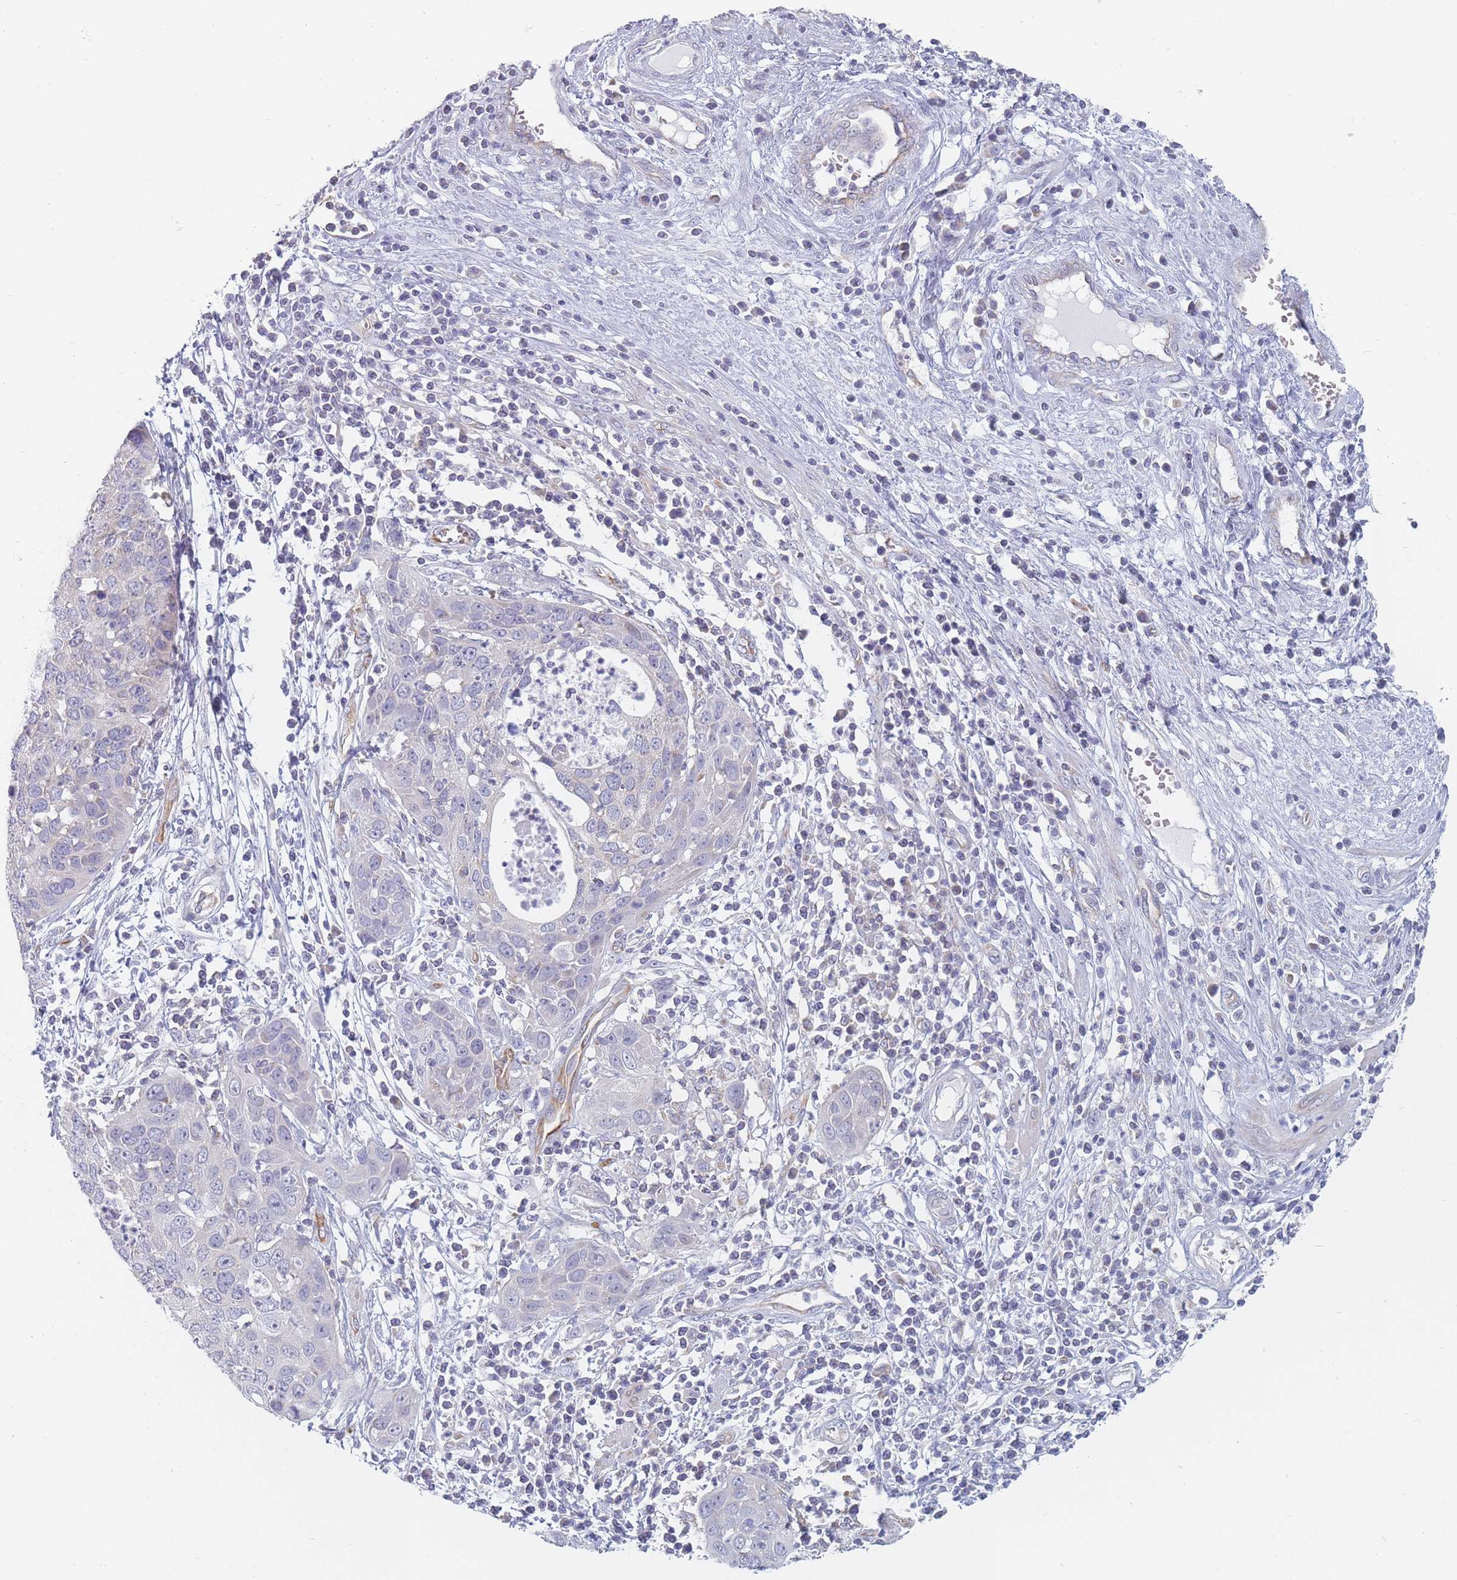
{"staining": {"intensity": "negative", "quantity": "none", "location": "none"}, "tissue": "cervical cancer", "cell_type": "Tumor cells", "image_type": "cancer", "snomed": [{"axis": "morphology", "description": "Squamous cell carcinoma, NOS"}, {"axis": "topography", "description": "Cervix"}], "caption": "This is a photomicrograph of immunohistochemistry (IHC) staining of cervical squamous cell carcinoma, which shows no positivity in tumor cells.", "gene": "MAP1S", "patient": {"sex": "female", "age": 36}}